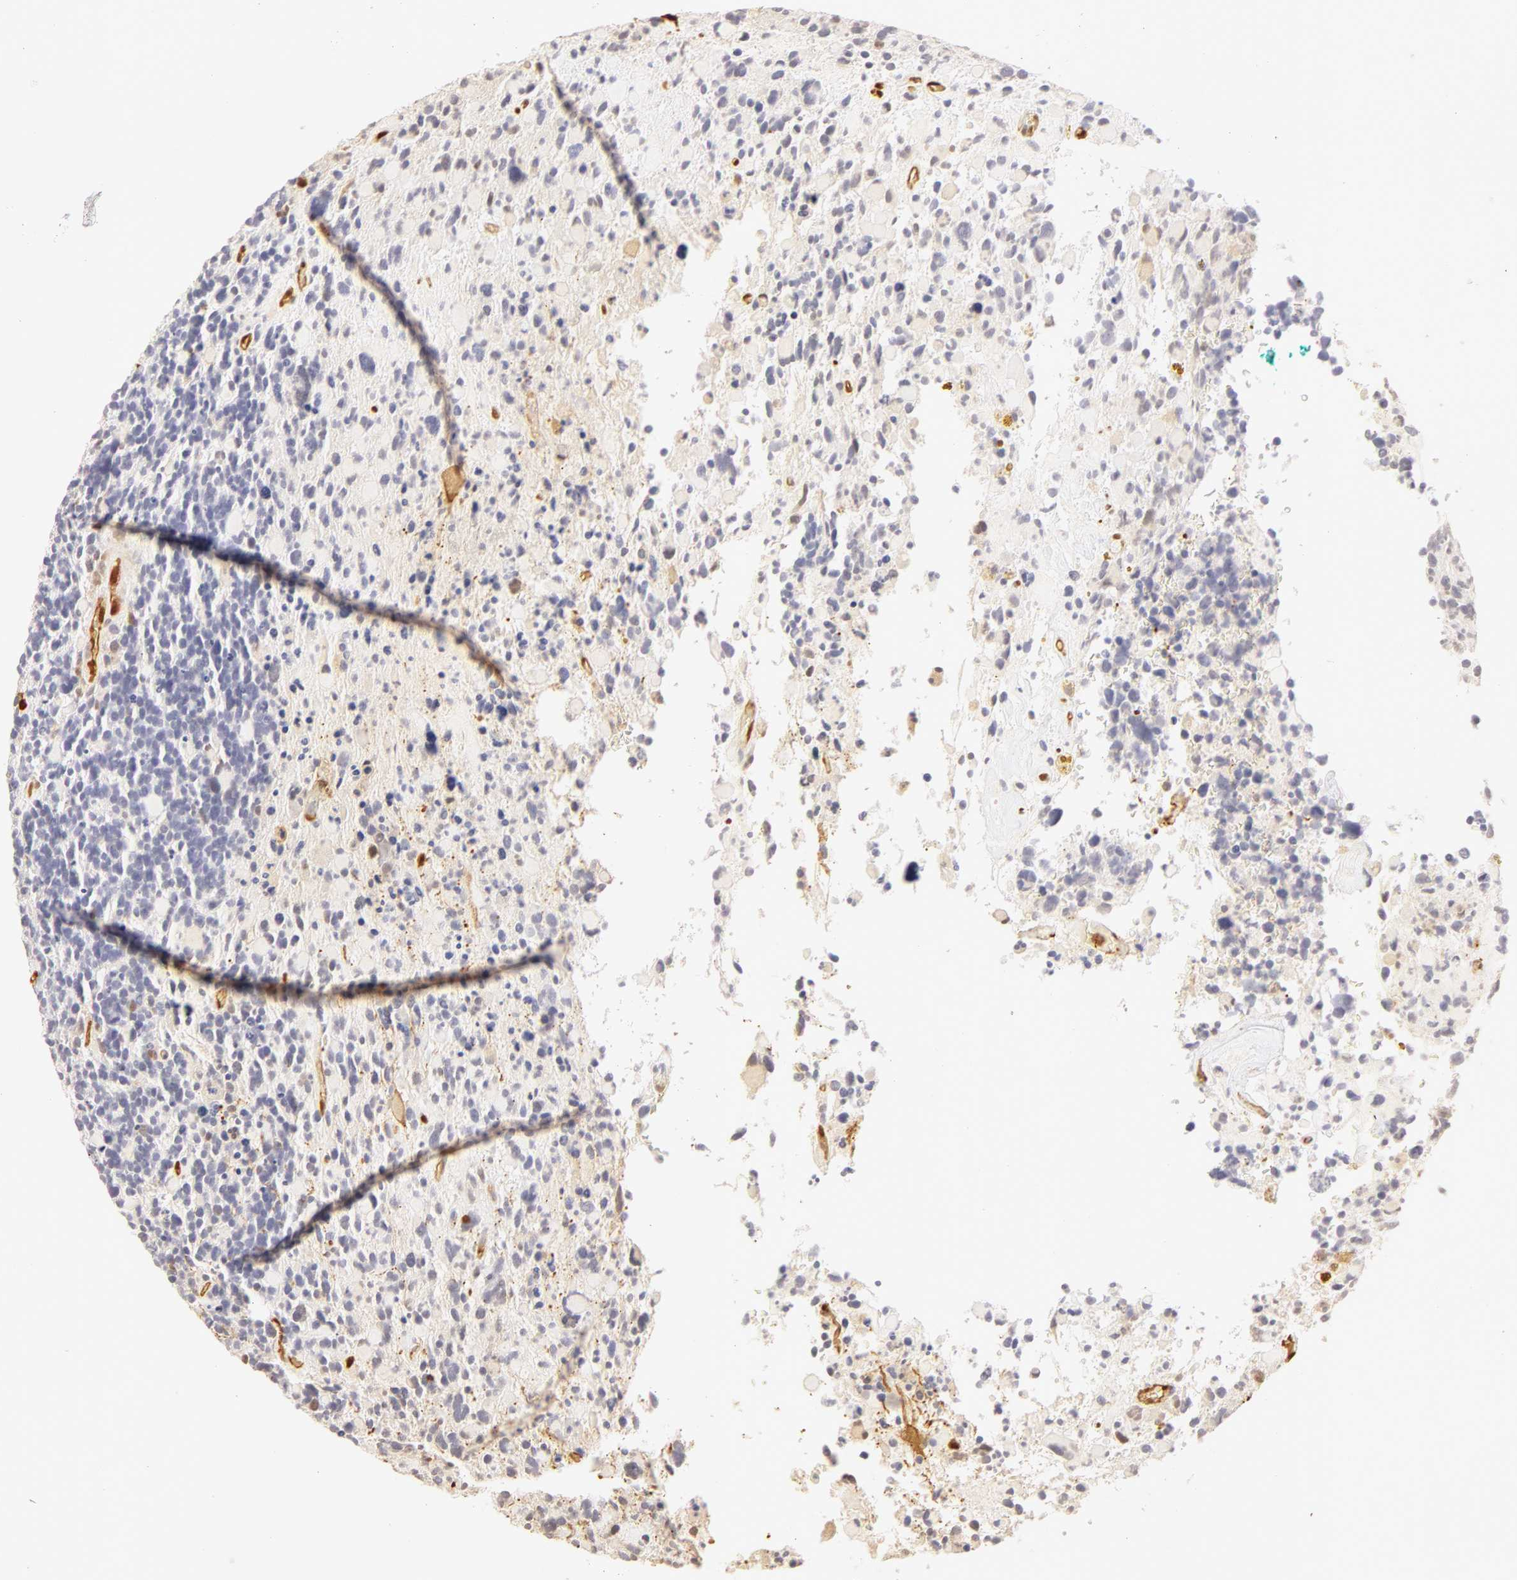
{"staining": {"intensity": "negative", "quantity": "none", "location": "none"}, "tissue": "glioma", "cell_type": "Tumor cells", "image_type": "cancer", "snomed": [{"axis": "morphology", "description": "Glioma, malignant, High grade"}, {"axis": "topography", "description": "Brain"}], "caption": "Glioma was stained to show a protein in brown. There is no significant staining in tumor cells. (Brightfield microscopy of DAB (3,3'-diaminobenzidine) IHC at high magnification).", "gene": "CA2", "patient": {"sex": "female", "age": 37}}